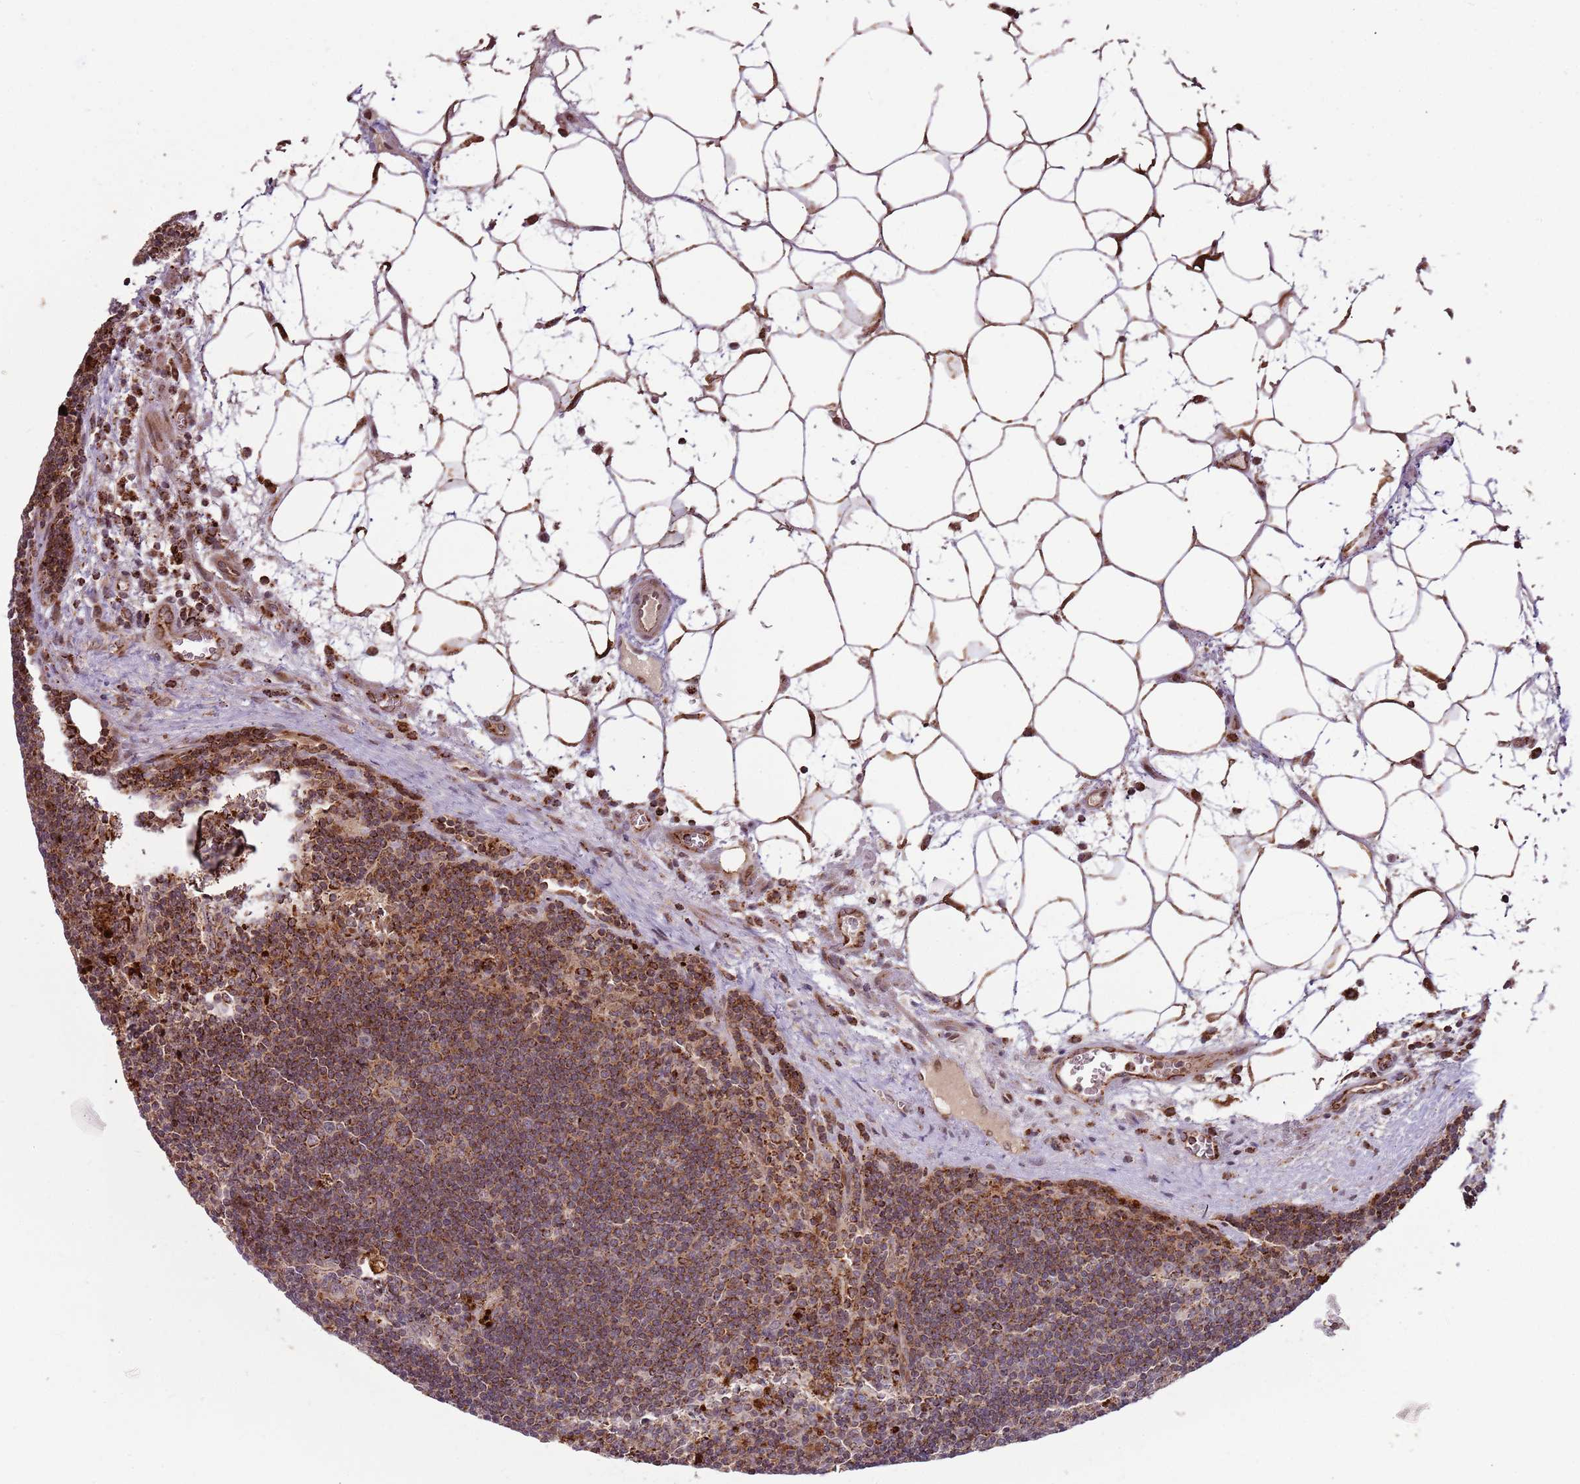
{"staining": {"intensity": "moderate", "quantity": ">75%", "location": "cytoplasmic/membranous,nuclear"}, "tissue": "lymph node", "cell_type": "Germinal center cells", "image_type": "normal", "snomed": [{"axis": "morphology", "description": "Normal tissue, NOS"}, {"axis": "topography", "description": "Lymph node"}], "caption": "Immunohistochemistry staining of unremarkable lymph node, which shows medium levels of moderate cytoplasmic/membranous,nuclear expression in approximately >75% of germinal center cells indicating moderate cytoplasmic/membranous,nuclear protein expression. The staining was performed using DAB (brown) for protein detection and nuclei were counterstained in hematoxylin (blue).", "gene": "ULK3", "patient": {"sex": "male", "age": 58}}